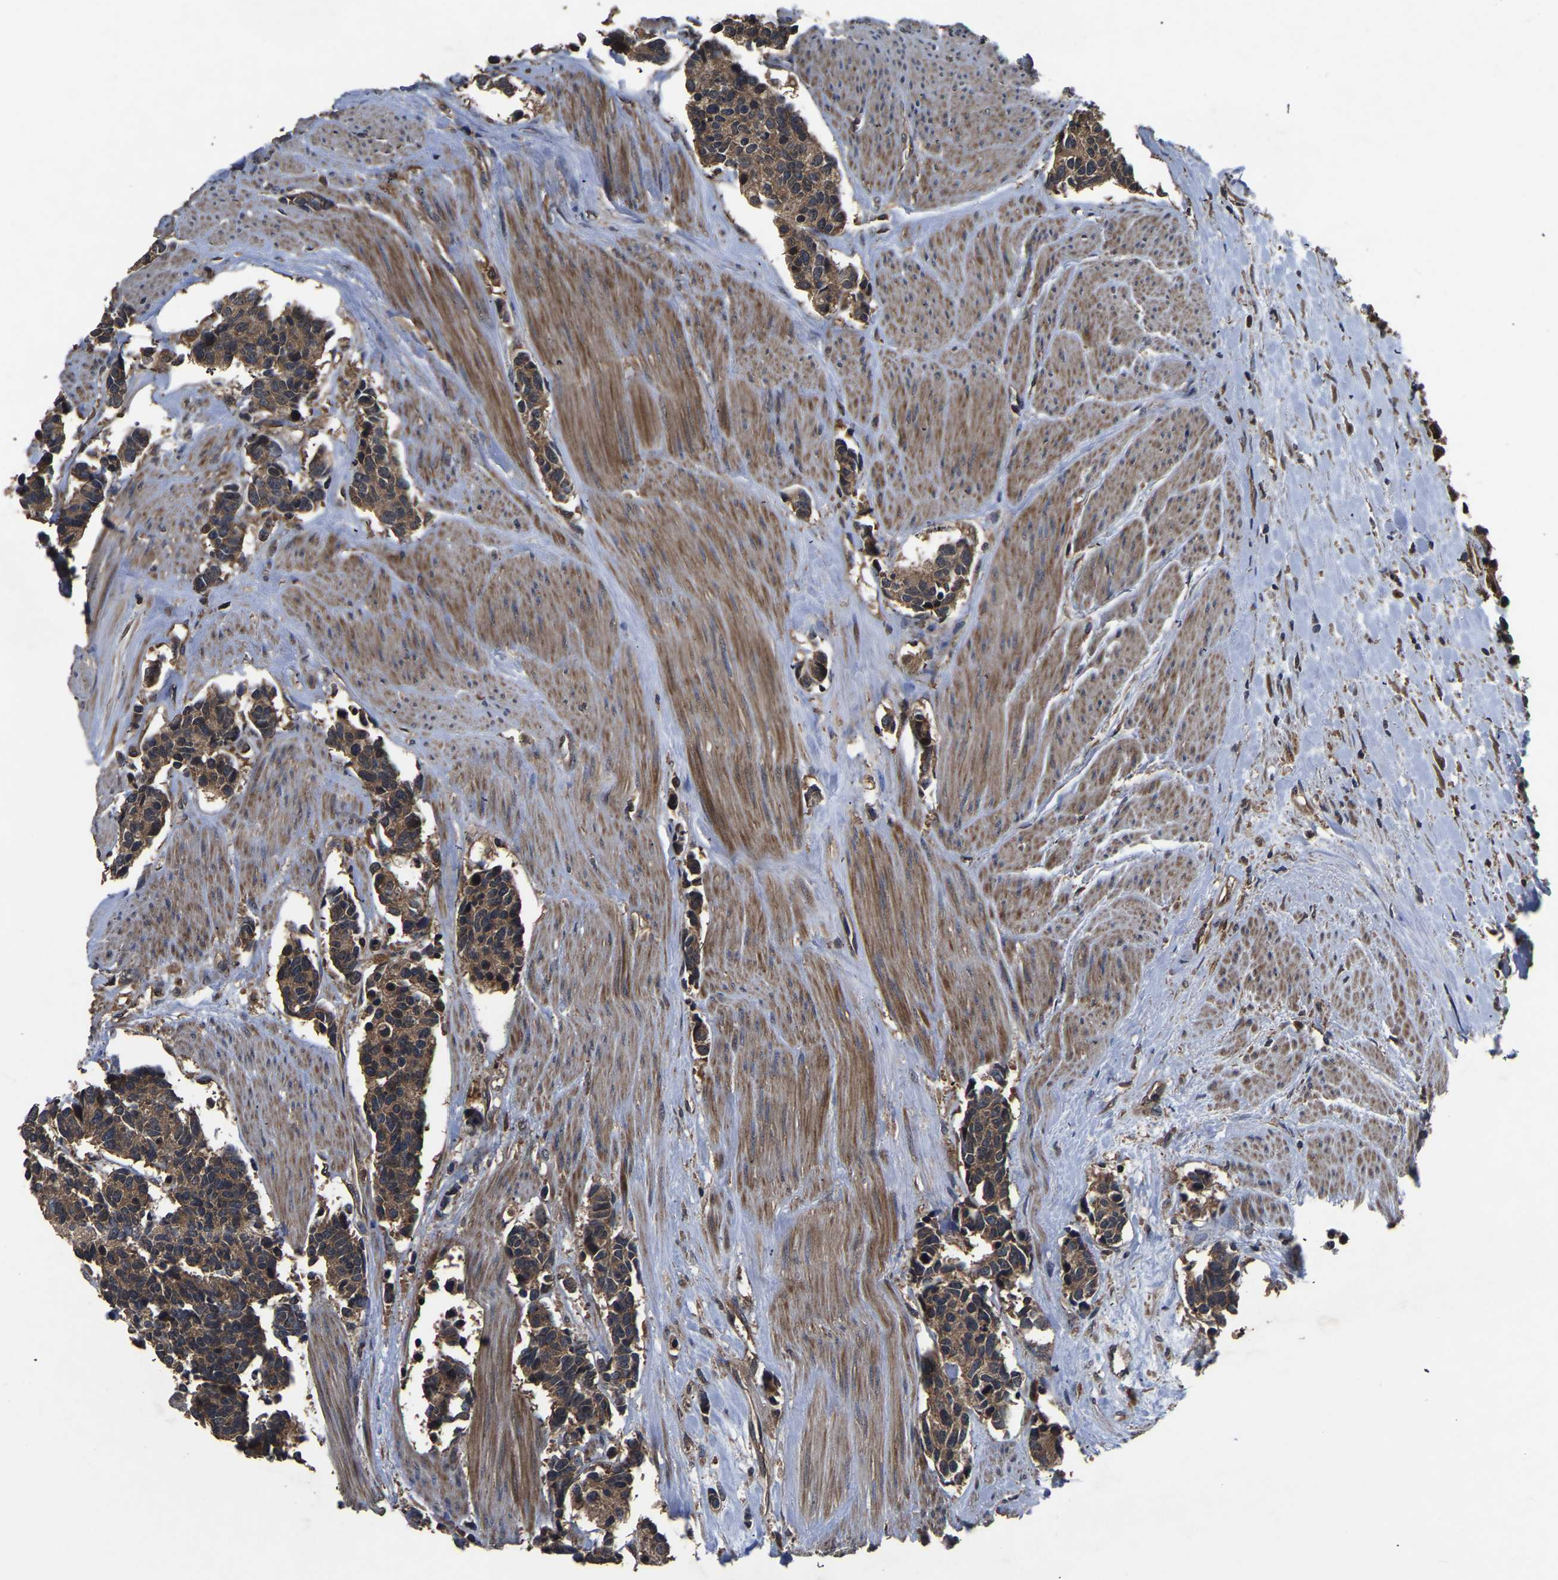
{"staining": {"intensity": "moderate", "quantity": ">75%", "location": "cytoplasmic/membranous"}, "tissue": "carcinoid", "cell_type": "Tumor cells", "image_type": "cancer", "snomed": [{"axis": "morphology", "description": "Carcinoma, NOS"}, {"axis": "morphology", "description": "Carcinoid, malignant, NOS"}, {"axis": "topography", "description": "Urinary bladder"}], "caption": "This is an image of immunohistochemistry (IHC) staining of carcinoid, which shows moderate expression in the cytoplasmic/membranous of tumor cells.", "gene": "CRYZL1", "patient": {"sex": "male", "age": 57}}